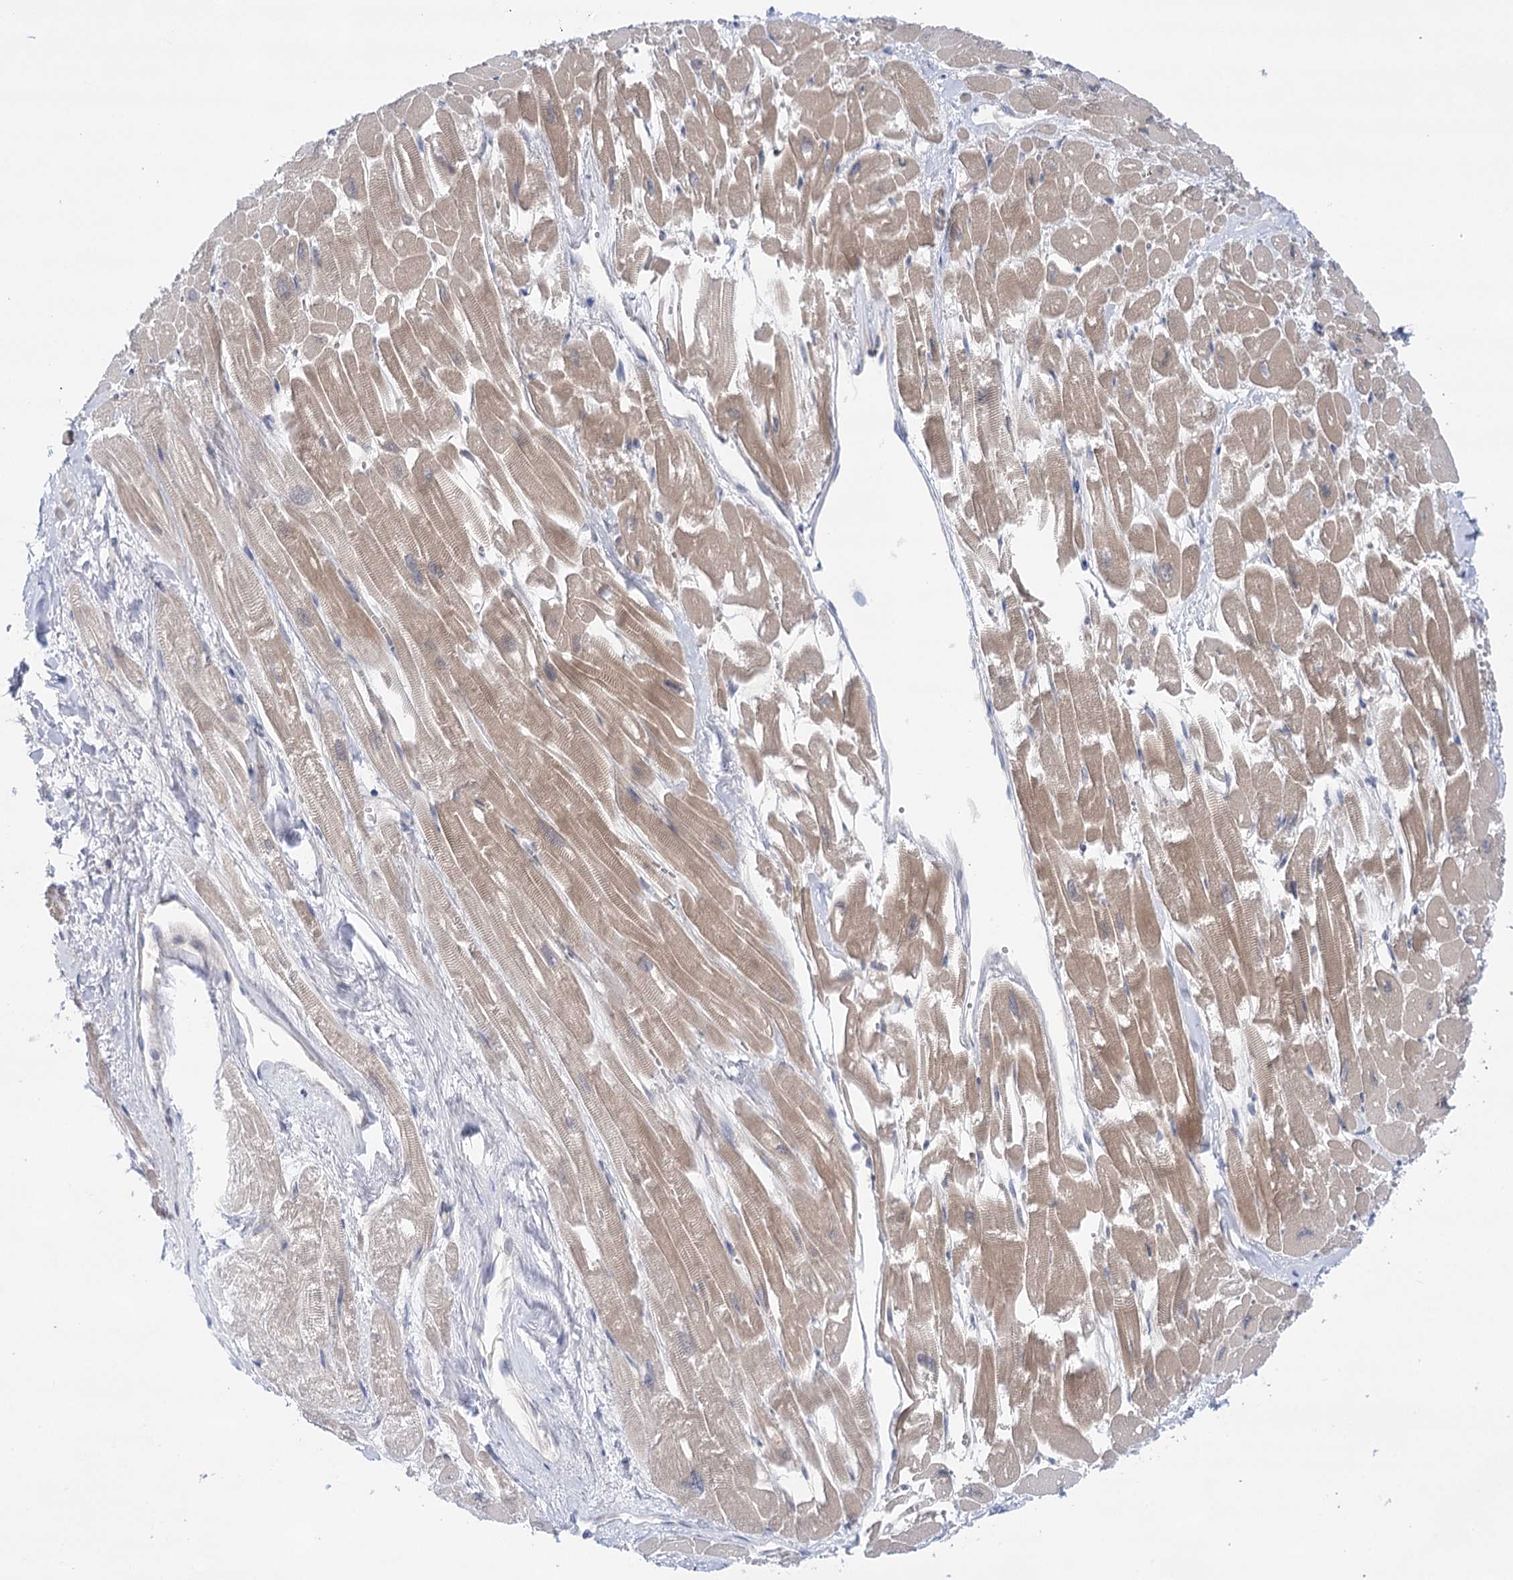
{"staining": {"intensity": "moderate", "quantity": ">75%", "location": "cytoplasmic/membranous"}, "tissue": "heart muscle", "cell_type": "Cardiomyocytes", "image_type": "normal", "snomed": [{"axis": "morphology", "description": "Normal tissue, NOS"}, {"axis": "topography", "description": "Heart"}], "caption": "Immunohistochemistry (IHC) staining of unremarkable heart muscle, which reveals medium levels of moderate cytoplasmic/membranous staining in approximately >75% of cardiomyocytes indicating moderate cytoplasmic/membranous protein expression. The staining was performed using DAB (3,3'-diaminobenzidine) (brown) for protein detection and nuclei were counterstained in hematoxylin (blue).", "gene": "LALBA", "patient": {"sex": "male", "age": 54}}